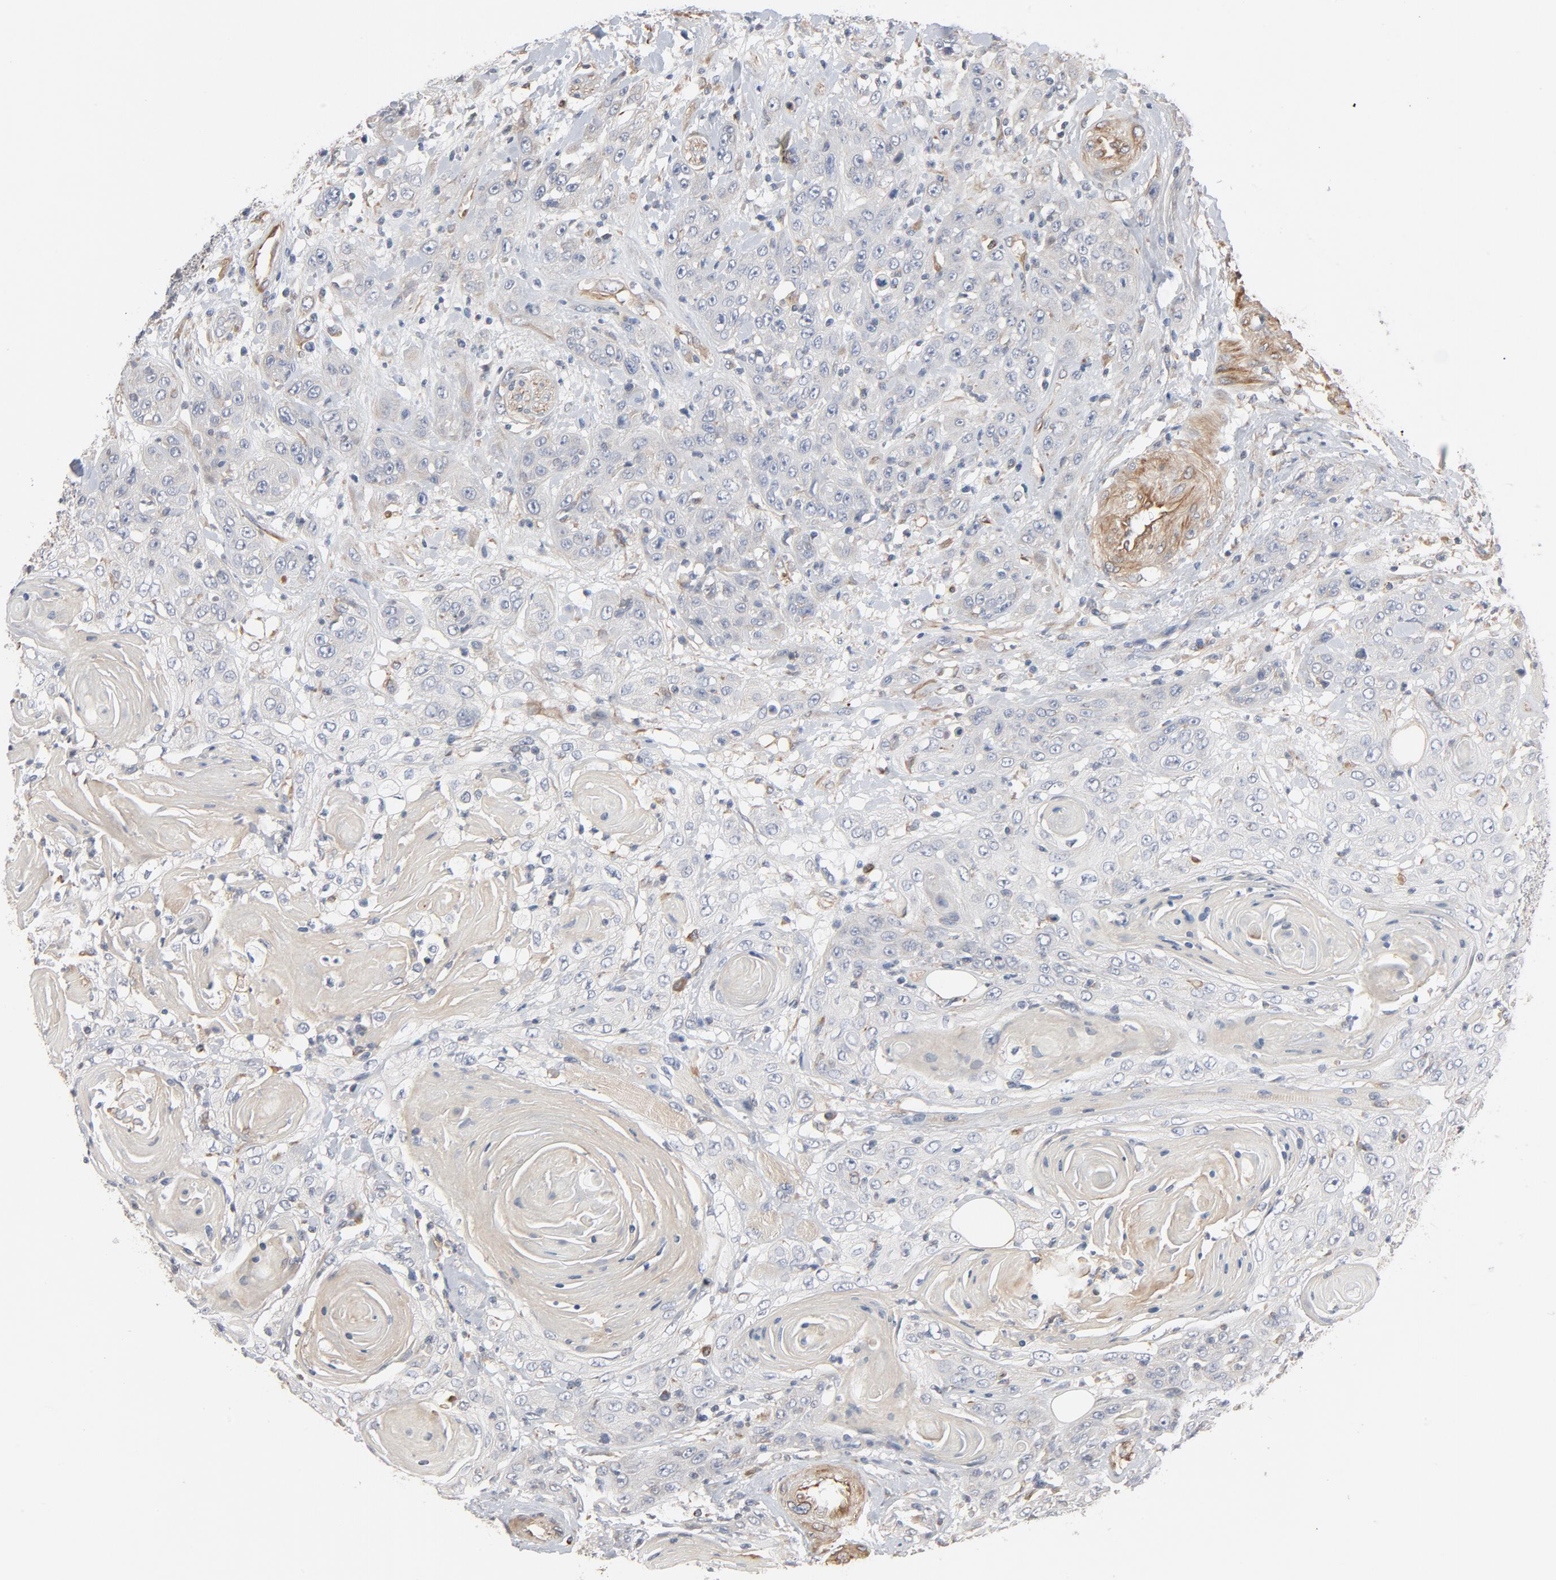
{"staining": {"intensity": "weak", "quantity": "<25%", "location": "cytoplasmic/membranous"}, "tissue": "head and neck cancer", "cell_type": "Tumor cells", "image_type": "cancer", "snomed": [{"axis": "morphology", "description": "Squamous cell carcinoma, NOS"}, {"axis": "topography", "description": "Head-Neck"}], "caption": "IHC histopathology image of neoplastic tissue: human head and neck squamous cell carcinoma stained with DAB (3,3'-diaminobenzidine) reveals no significant protein expression in tumor cells.", "gene": "TRIOBP", "patient": {"sex": "female", "age": 84}}